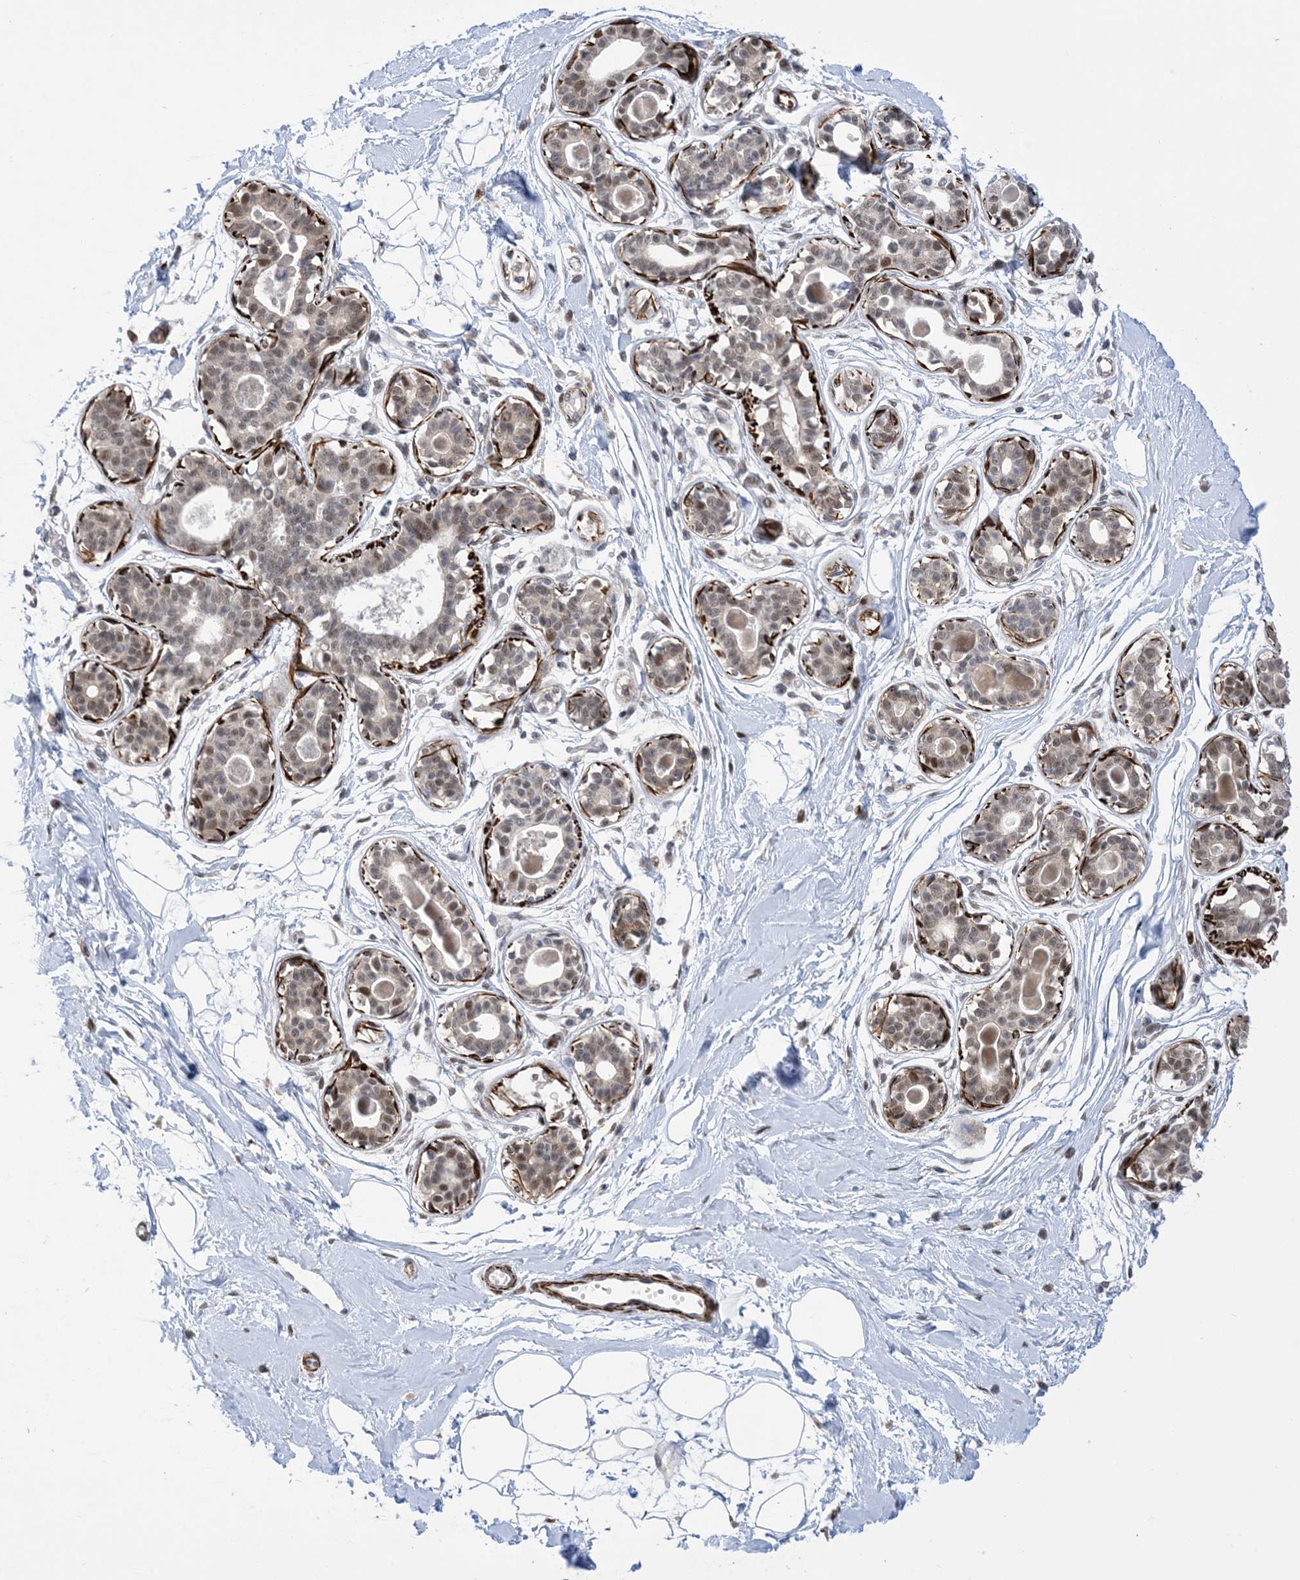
{"staining": {"intensity": "negative", "quantity": "none", "location": "none"}, "tissue": "breast", "cell_type": "Adipocytes", "image_type": "normal", "snomed": [{"axis": "morphology", "description": "Normal tissue, NOS"}, {"axis": "topography", "description": "Breast"}], "caption": "Immunohistochemistry (IHC) photomicrograph of unremarkable breast: human breast stained with DAB (3,3'-diaminobenzidine) exhibits no significant protein staining in adipocytes.", "gene": "ZNF8", "patient": {"sex": "female", "age": 45}}